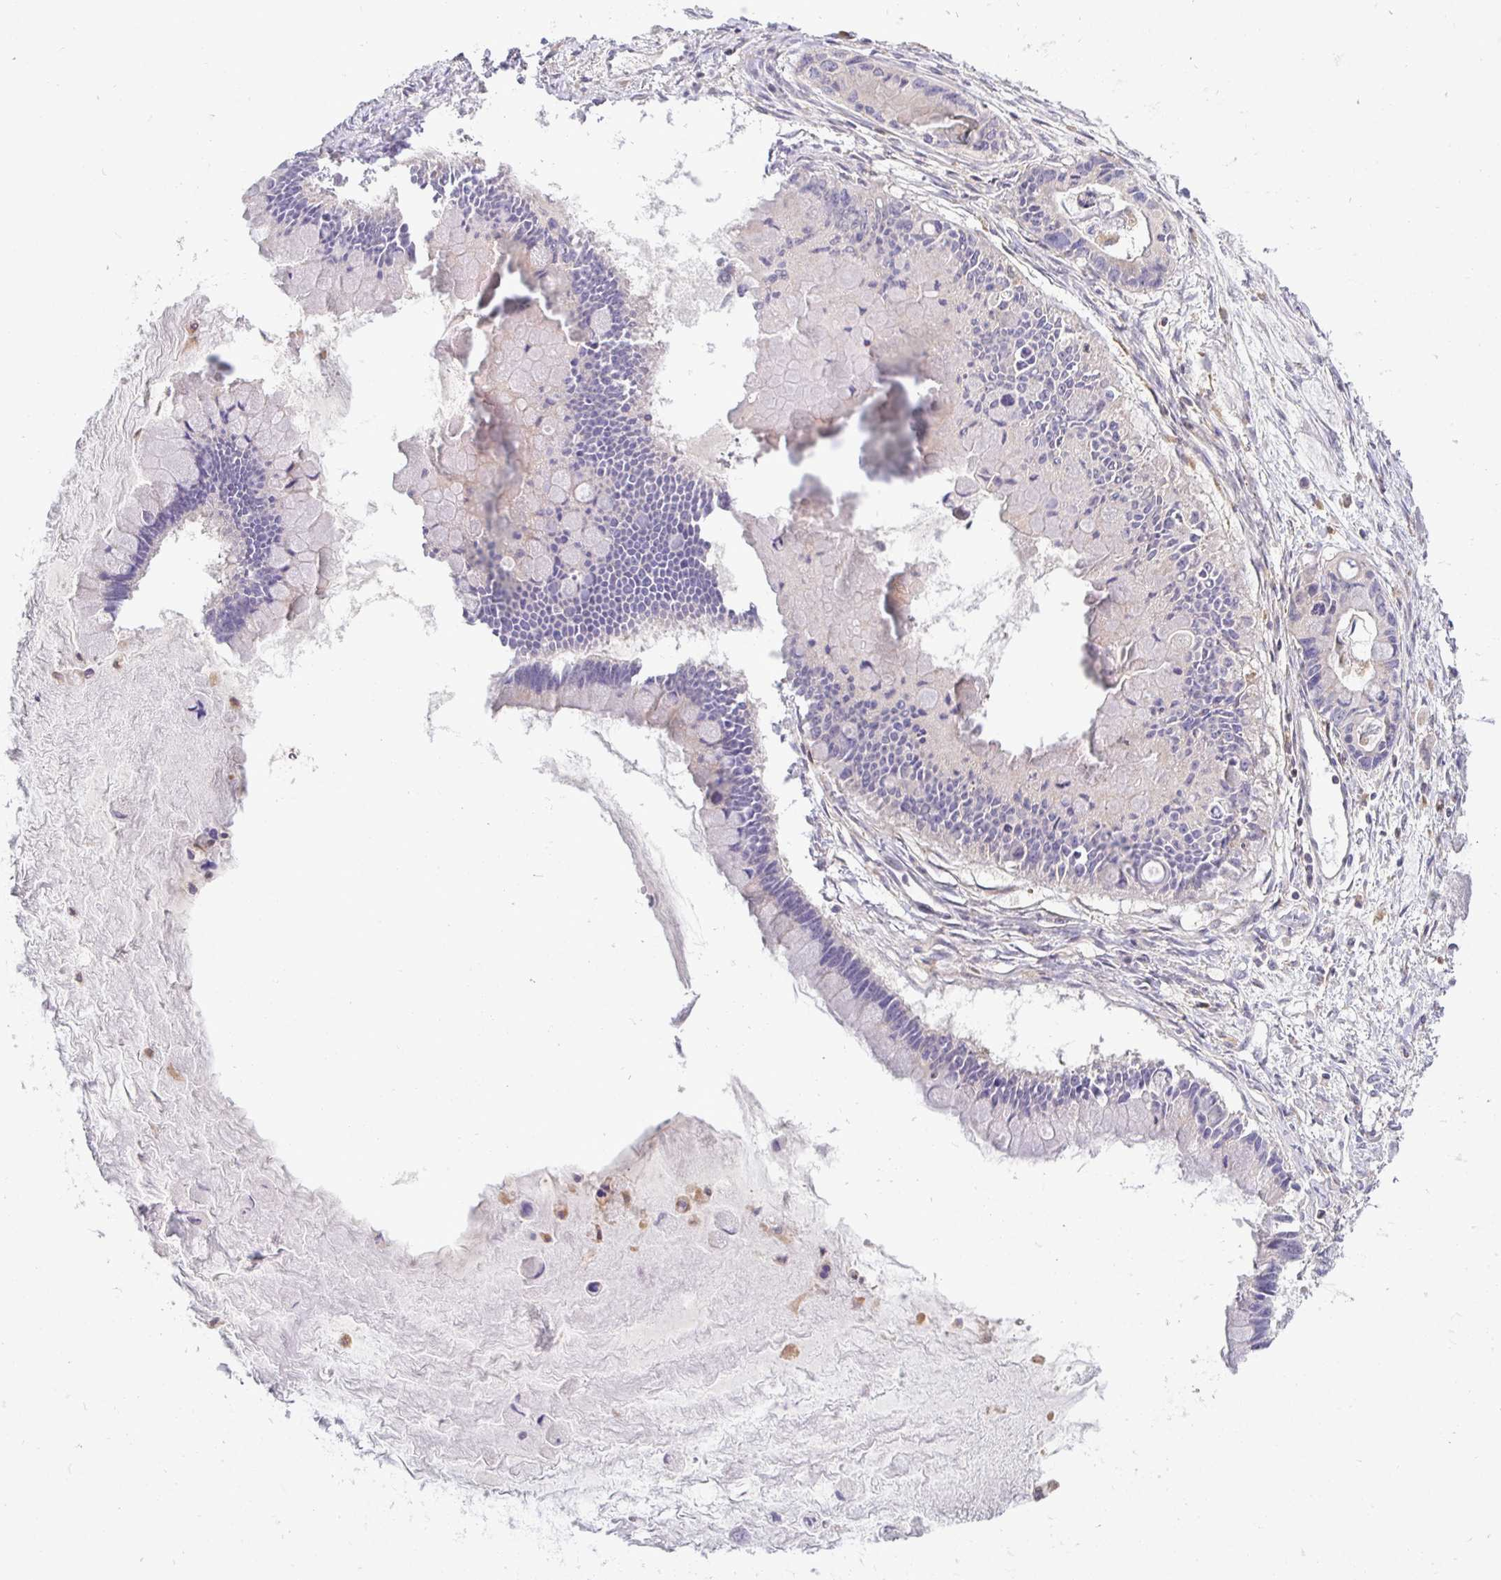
{"staining": {"intensity": "negative", "quantity": "none", "location": "none"}, "tissue": "ovarian cancer", "cell_type": "Tumor cells", "image_type": "cancer", "snomed": [{"axis": "morphology", "description": "Cystadenocarcinoma, mucinous, NOS"}, {"axis": "topography", "description": "Ovary"}], "caption": "Immunohistochemistry of ovarian mucinous cystadenocarcinoma exhibits no expression in tumor cells.", "gene": "ATP6V1F", "patient": {"sex": "female", "age": 63}}